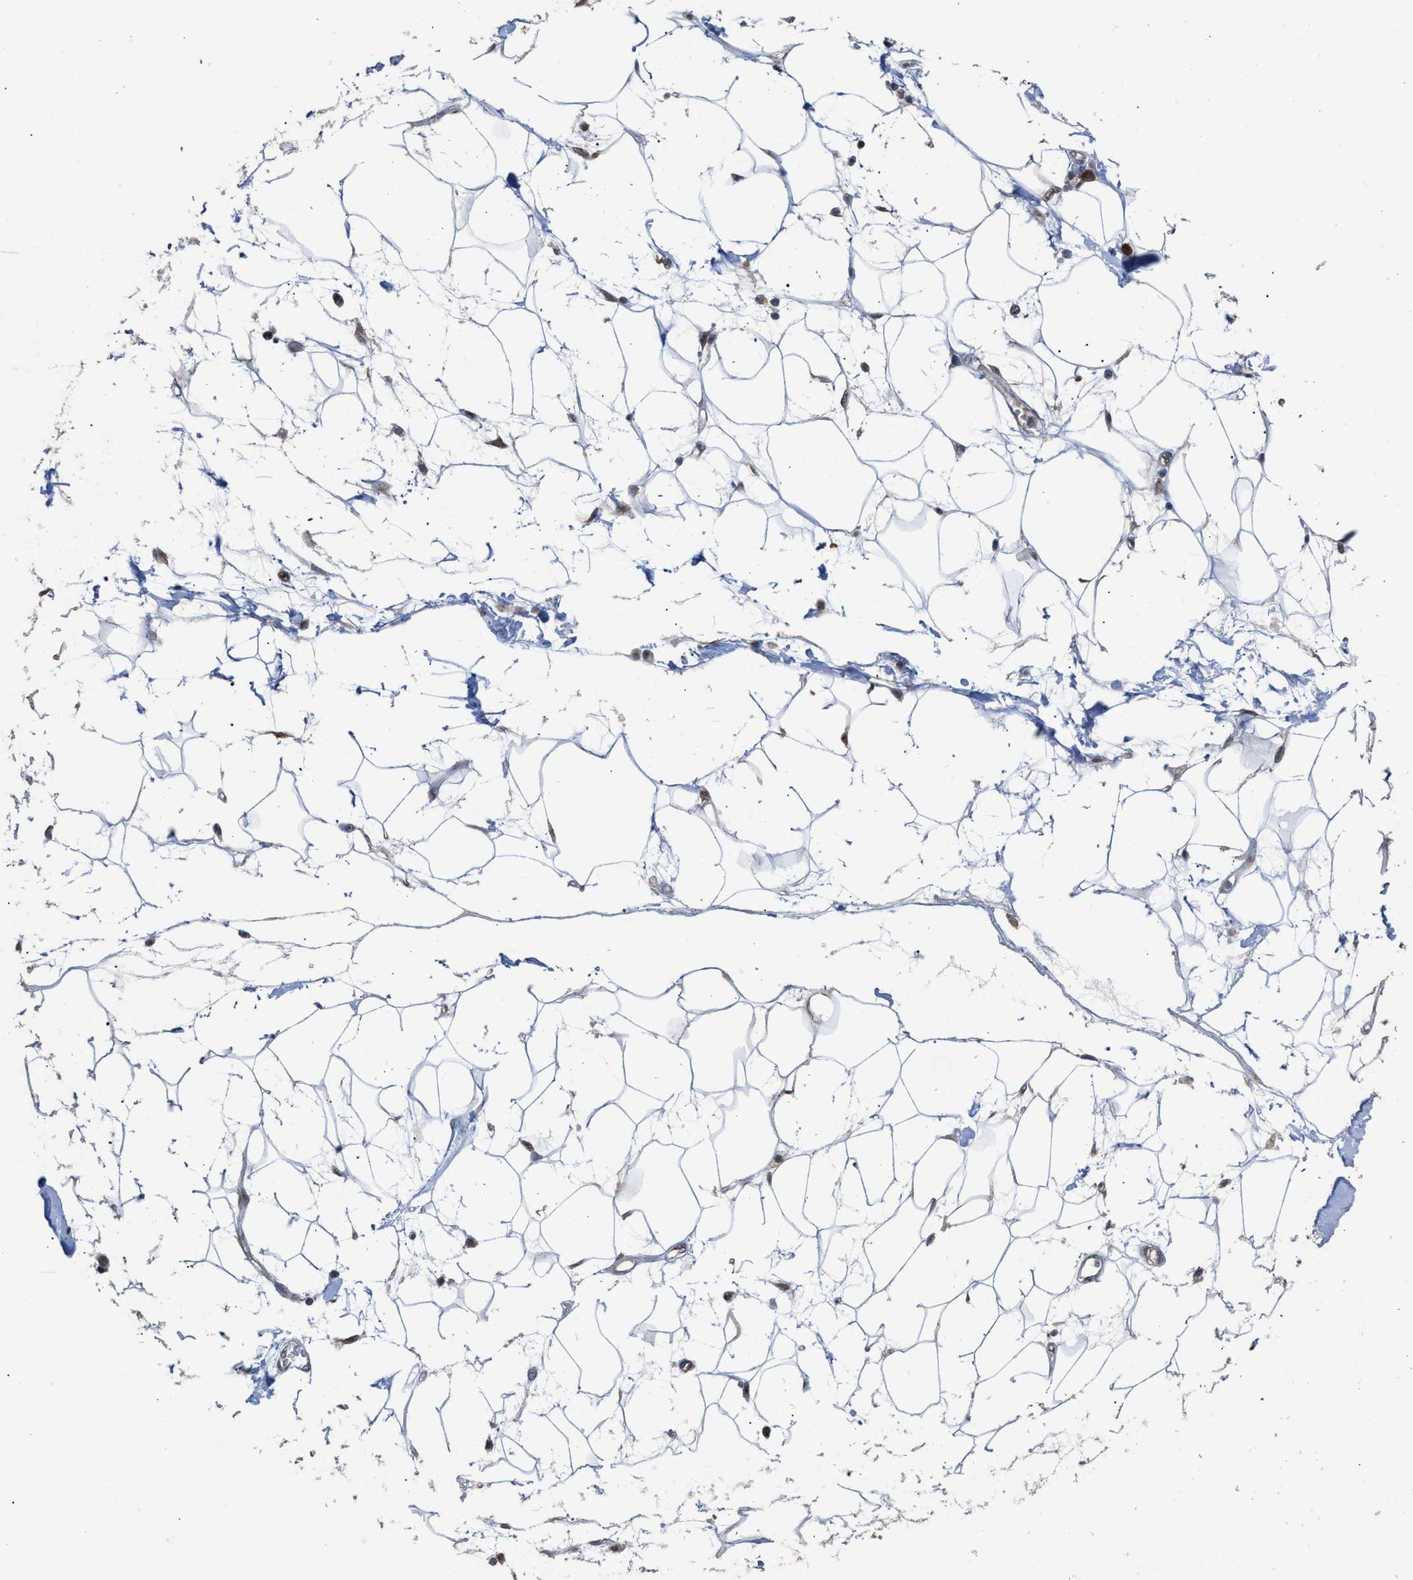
{"staining": {"intensity": "moderate", "quantity": ">75%", "location": "nuclear"}, "tissue": "adipose tissue", "cell_type": "Adipocytes", "image_type": "normal", "snomed": [{"axis": "morphology", "description": "Normal tissue, NOS"}, {"axis": "morphology", "description": "Adenocarcinoma, NOS"}, {"axis": "topography", "description": "Duodenum"}, {"axis": "topography", "description": "Peripheral nerve tissue"}], "caption": "Protein expression analysis of unremarkable adipose tissue exhibits moderate nuclear expression in about >75% of adipocytes.", "gene": "MKNK2", "patient": {"sex": "female", "age": 60}}